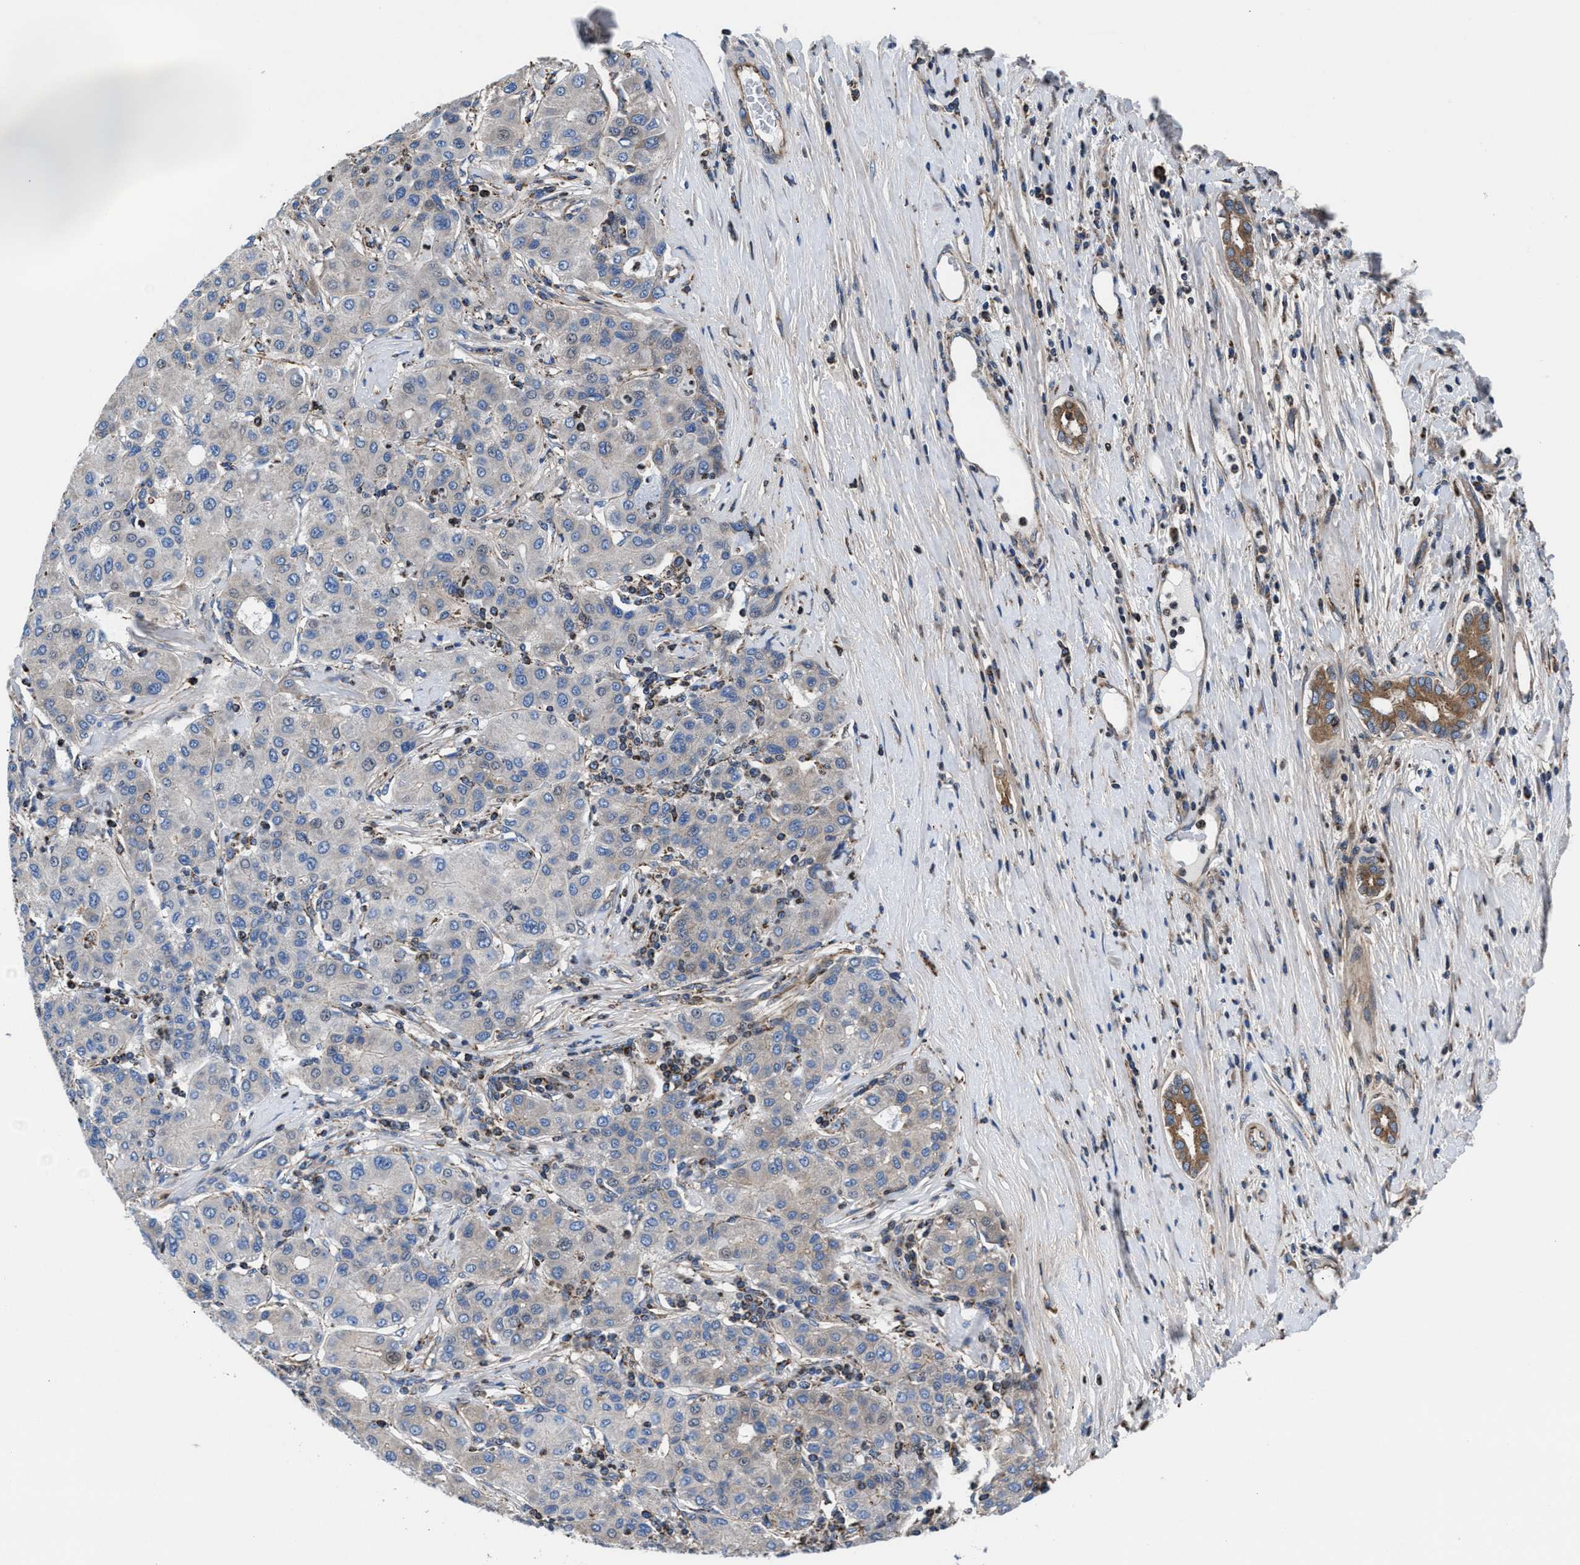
{"staining": {"intensity": "negative", "quantity": "none", "location": "none"}, "tissue": "liver cancer", "cell_type": "Tumor cells", "image_type": "cancer", "snomed": [{"axis": "morphology", "description": "Carcinoma, Hepatocellular, NOS"}, {"axis": "topography", "description": "Liver"}], "caption": "Immunohistochemistry (IHC) of liver hepatocellular carcinoma demonstrates no expression in tumor cells. (DAB (3,3'-diaminobenzidine) immunohistochemistry with hematoxylin counter stain).", "gene": "PRR15L", "patient": {"sex": "male", "age": 65}}